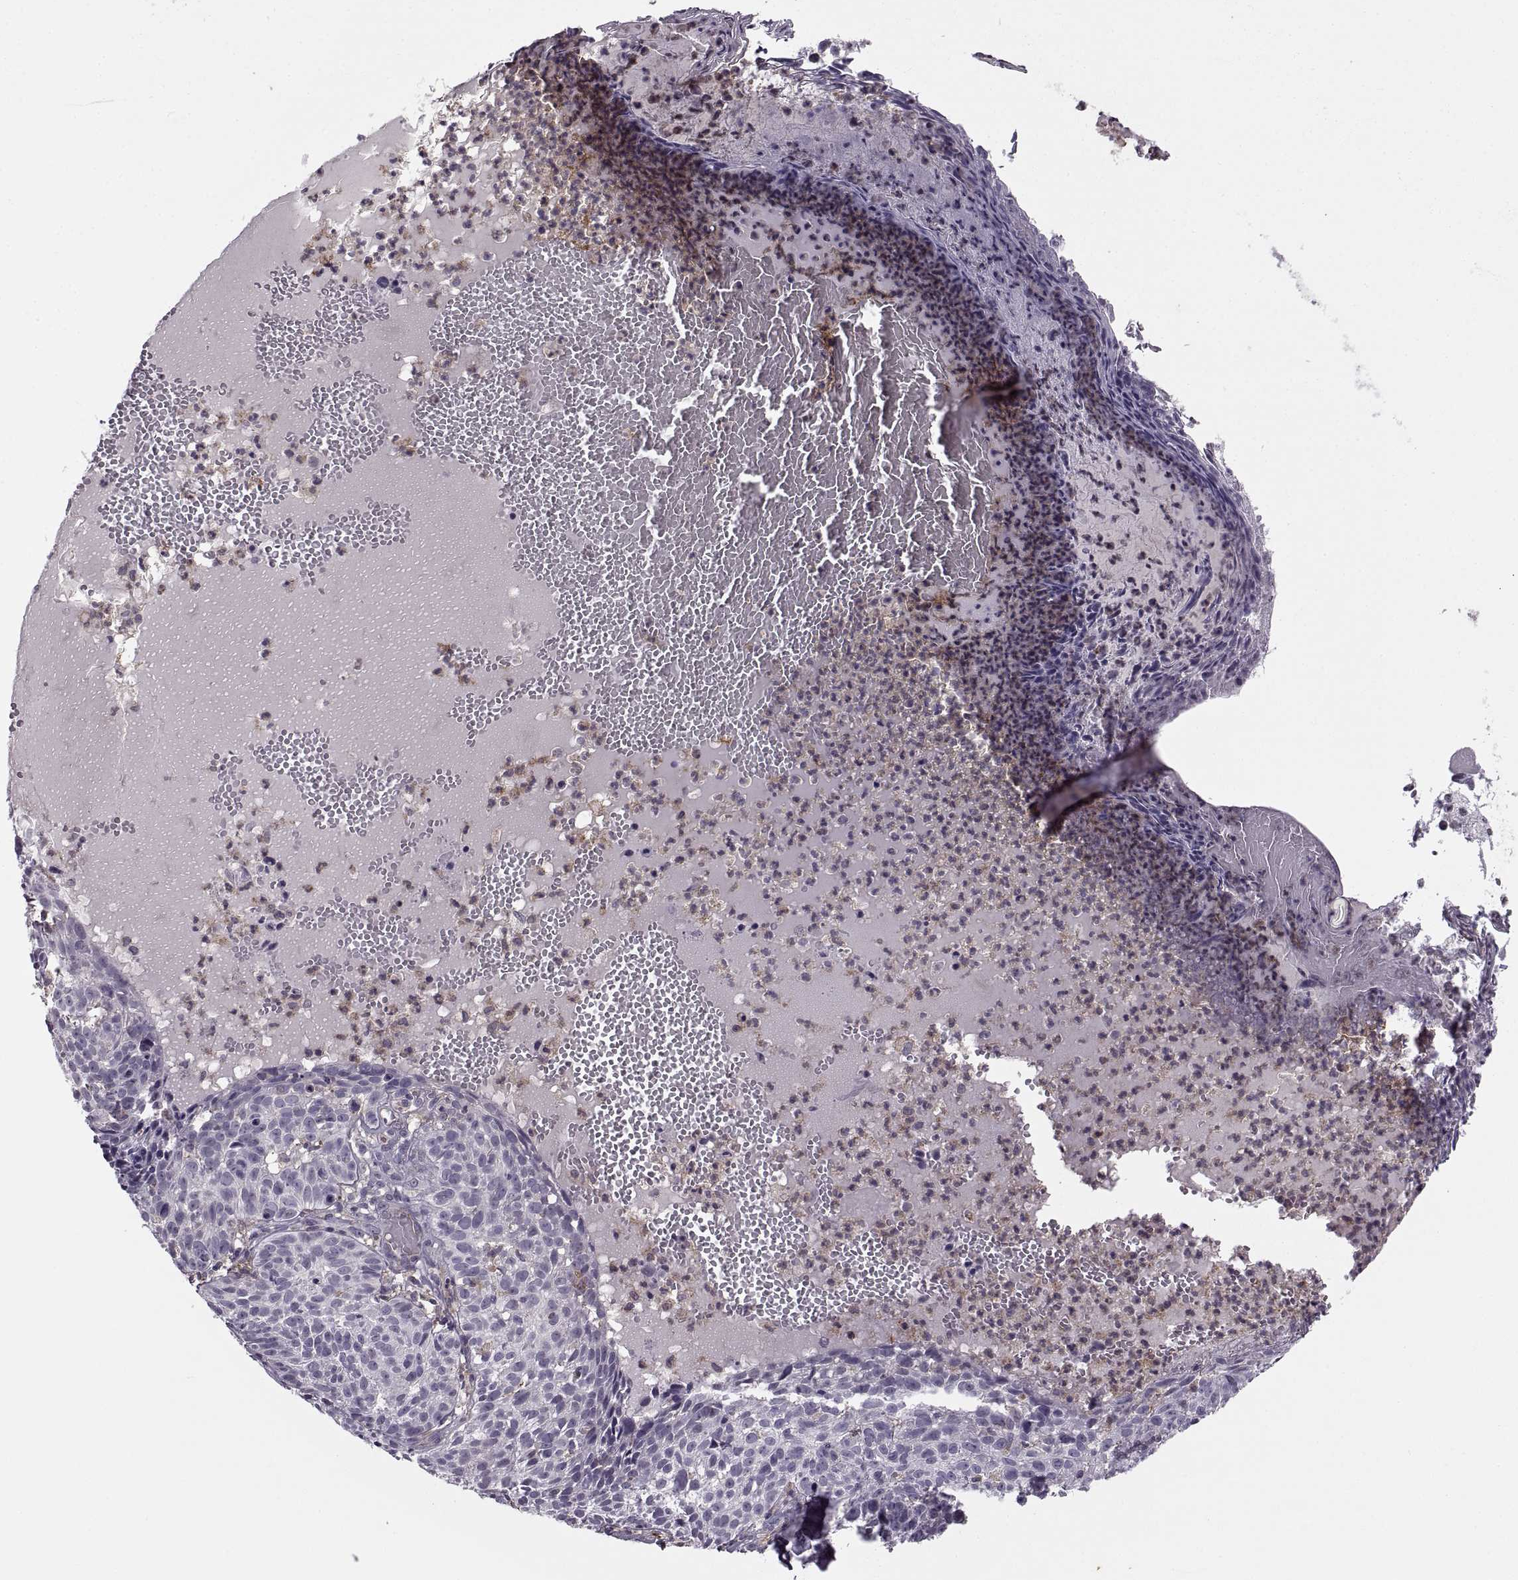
{"staining": {"intensity": "negative", "quantity": "none", "location": "none"}, "tissue": "skin cancer", "cell_type": "Tumor cells", "image_type": "cancer", "snomed": [{"axis": "morphology", "description": "Basal cell carcinoma"}, {"axis": "topography", "description": "Skin"}], "caption": "A photomicrograph of skin cancer stained for a protein exhibits no brown staining in tumor cells.", "gene": "RALB", "patient": {"sex": "male", "age": 90}}